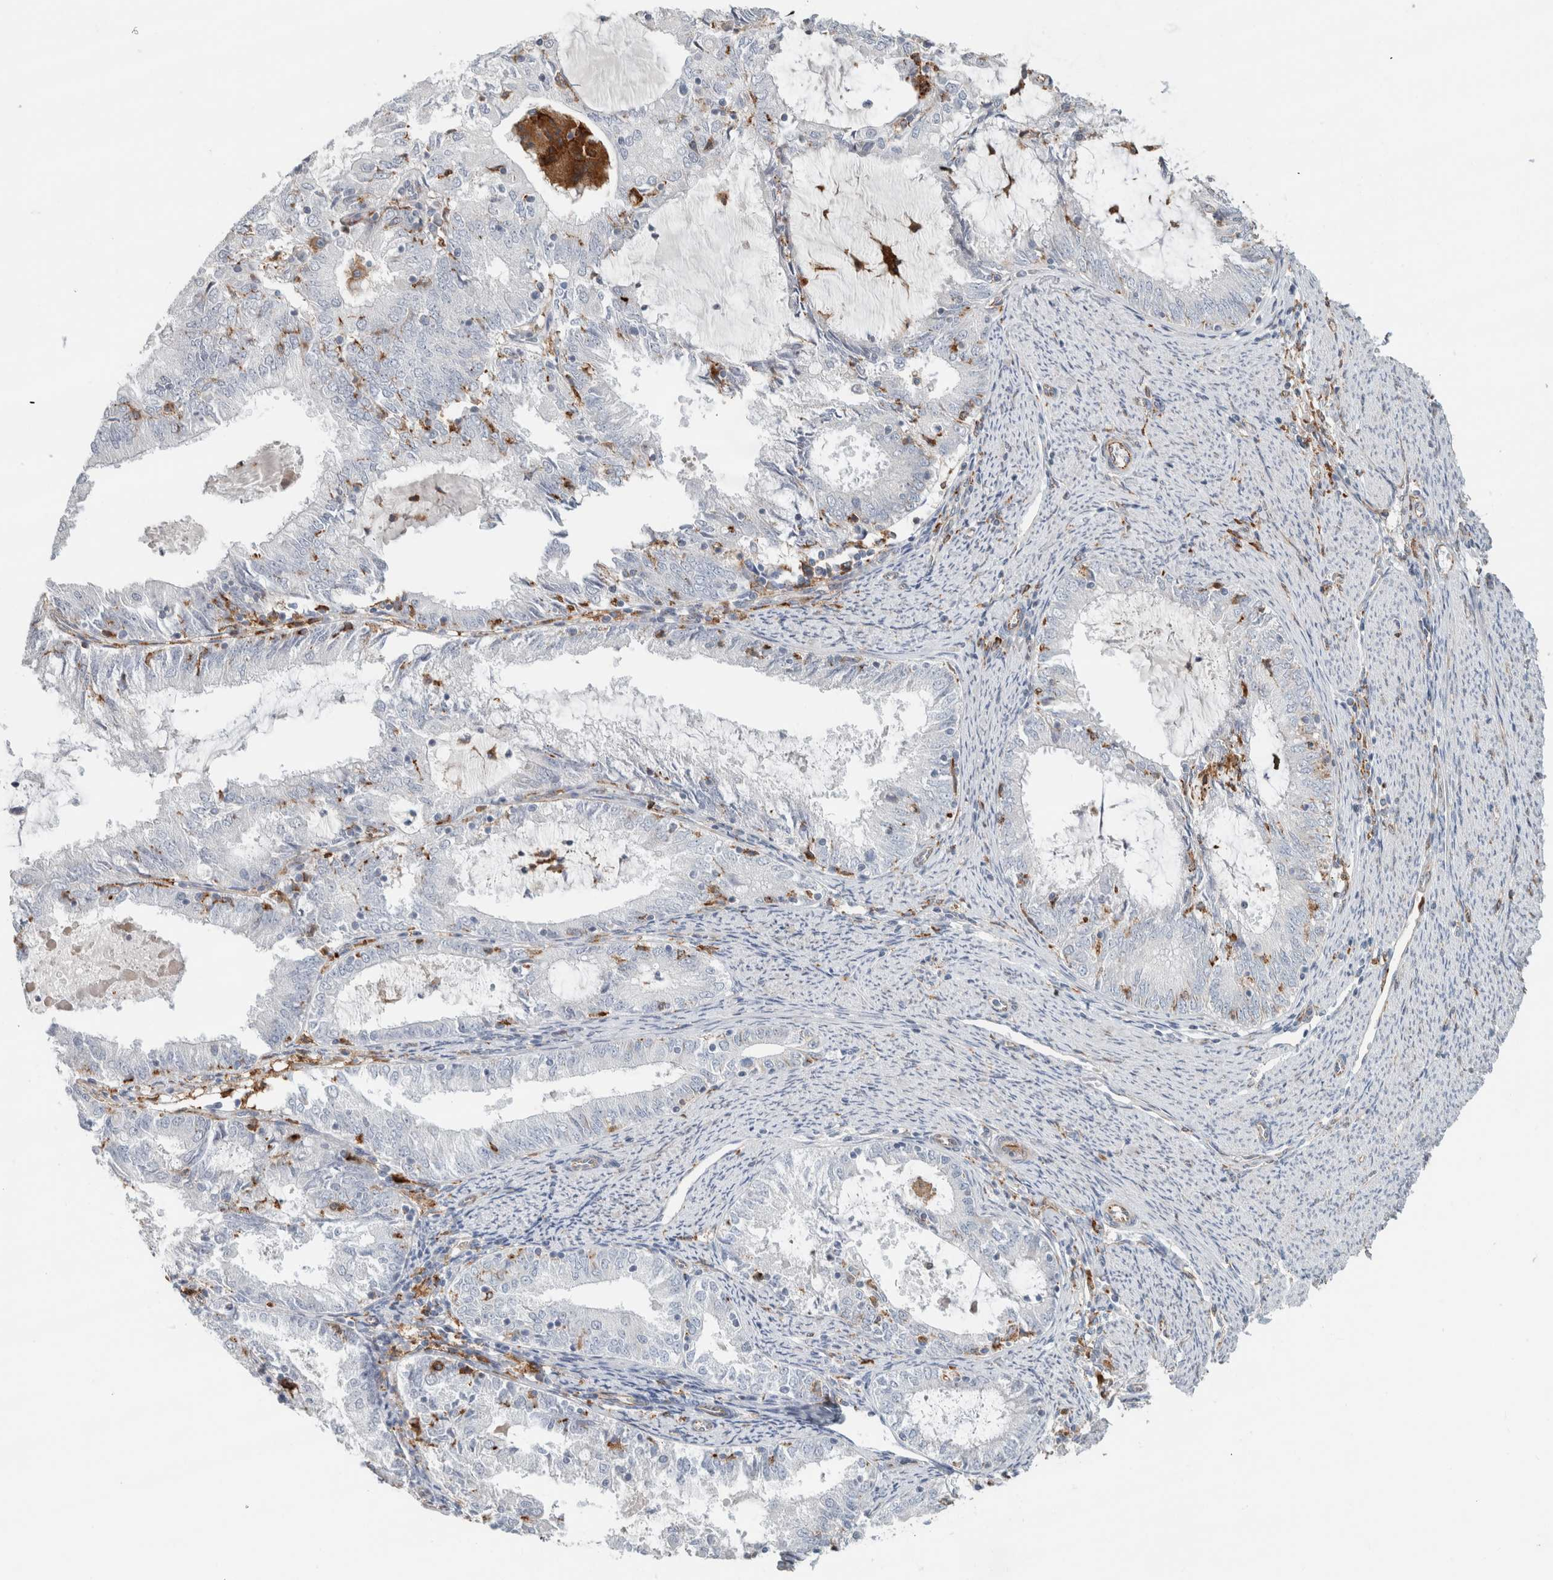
{"staining": {"intensity": "negative", "quantity": "none", "location": "none"}, "tissue": "endometrial cancer", "cell_type": "Tumor cells", "image_type": "cancer", "snomed": [{"axis": "morphology", "description": "Adenocarcinoma, NOS"}, {"axis": "topography", "description": "Endometrium"}], "caption": "A photomicrograph of human endometrial cancer (adenocarcinoma) is negative for staining in tumor cells.", "gene": "LY86", "patient": {"sex": "female", "age": 57}}